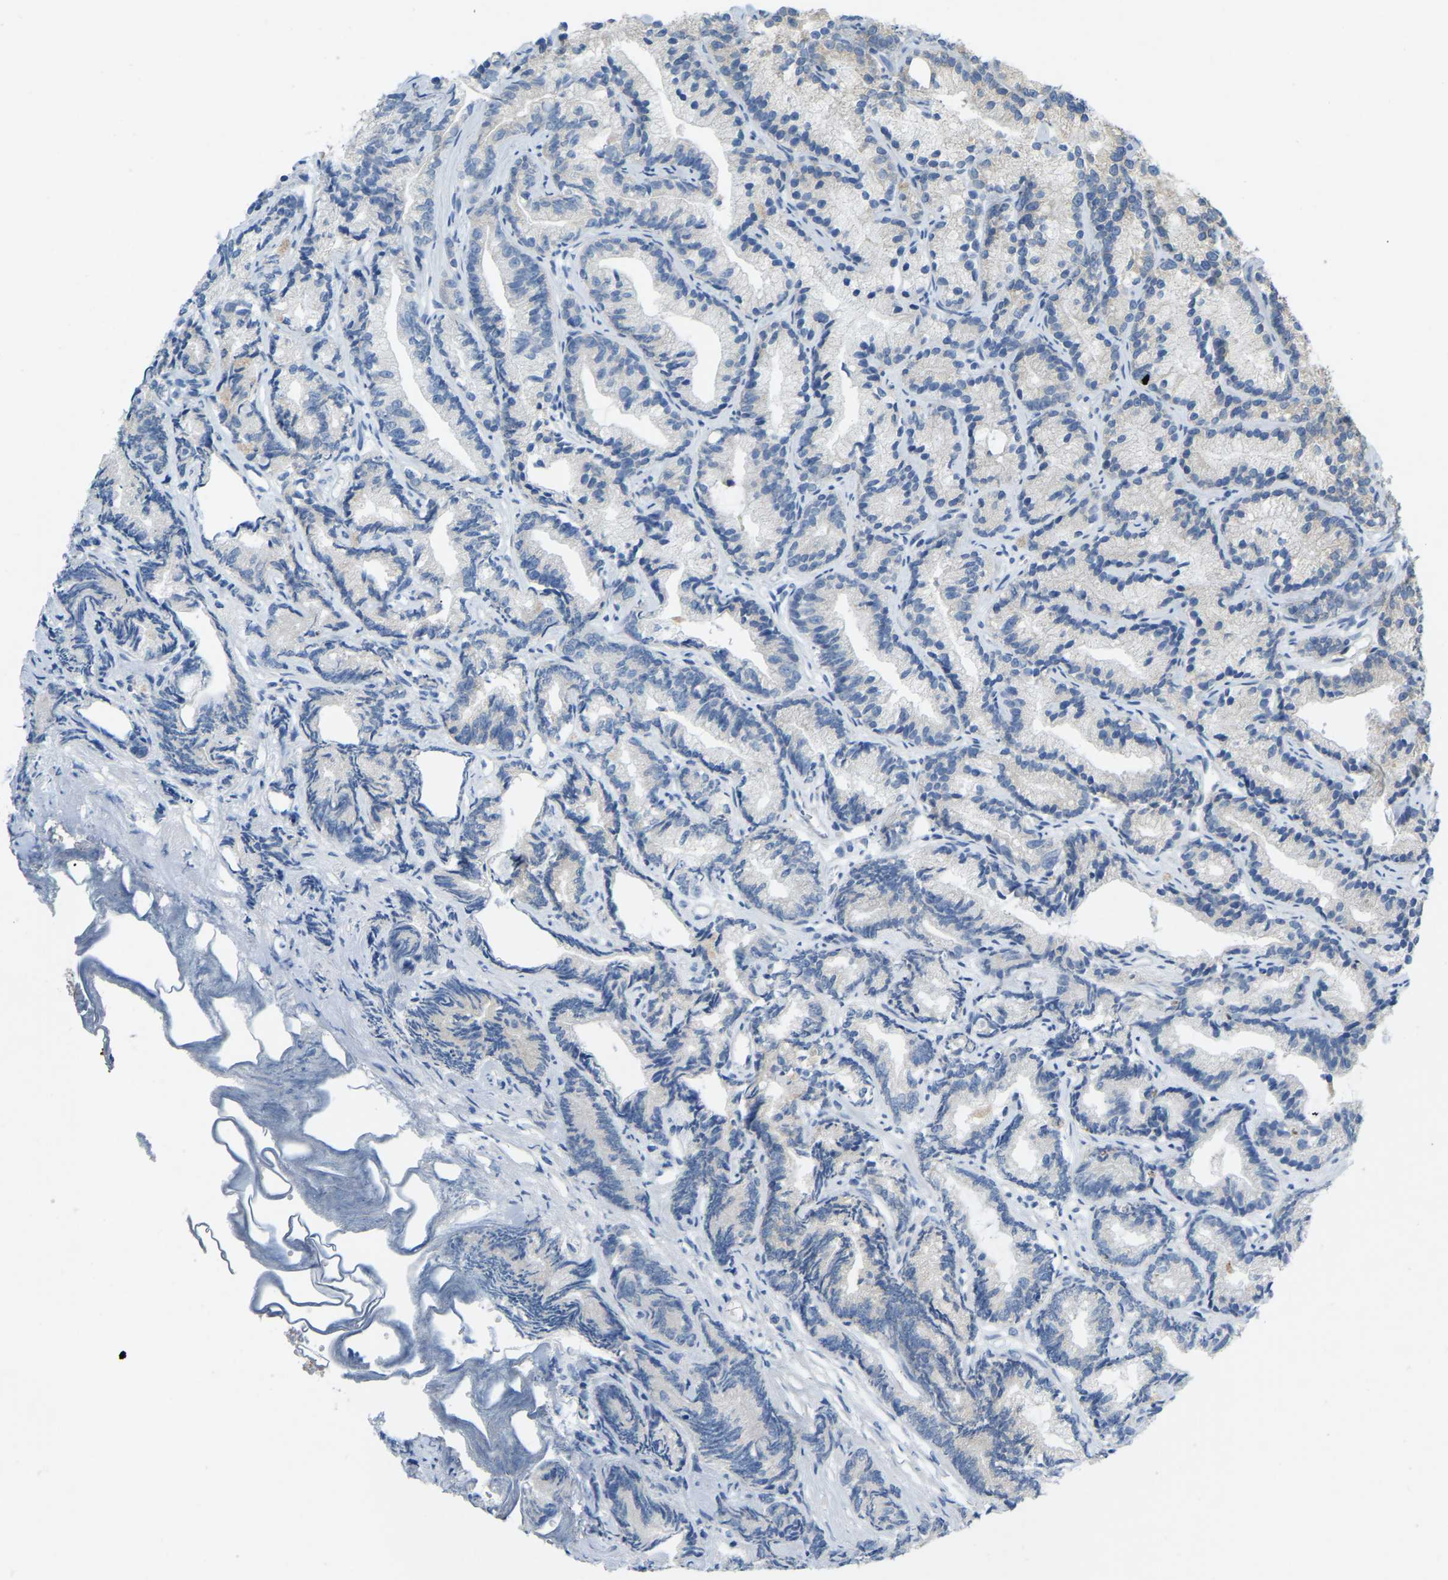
{"staining": {"intensity": "strong", "quantity": ">75%", "location": "cytoplasmic/membranous"}, "tissue": "prostate cancer", "cell_type": "Tumor cells", "image_type": "cancer", "snomed": [{"axis": "morphology", "description": "Adenocarcinoma, Low grade"}, {"axis": "topography", "description": "Prostate"}], "caption": "High-magnification brightfield microscopy of prostate cancer (adenocarcinoma (low-grade)) stained with DAB (3,3'-diaminobenzidine) (brown) and counterstained with hematoxylin (blue). tumor cells exhibit strong cytoplasmic/membranous positivity is present in about>75% of cells. Ihc stains the protein of interest in brown and the nuclei are stained blue.", "gene": "SND1", "patient": {"sex": "male", "age": 89}}